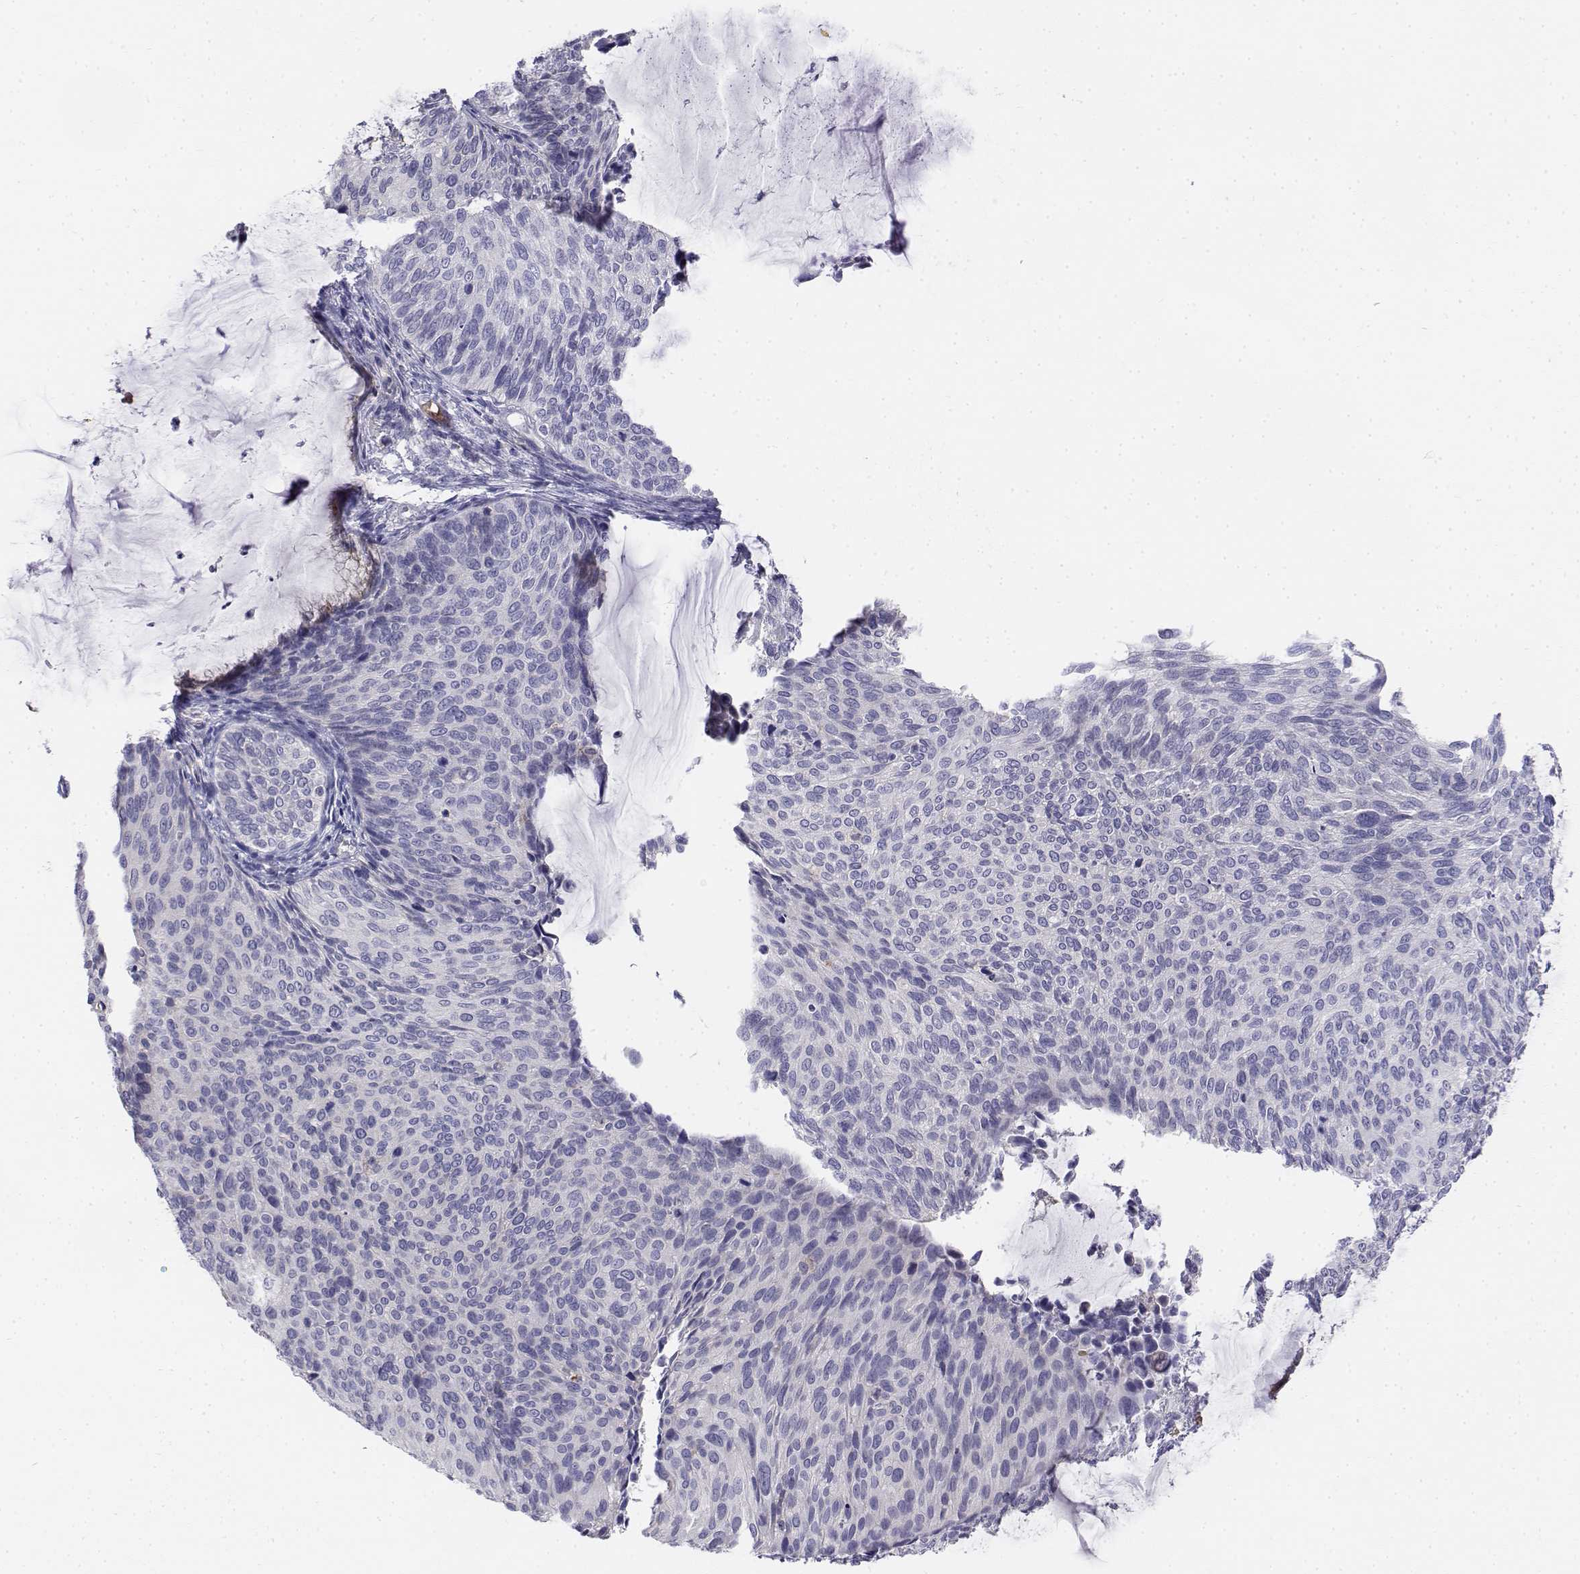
{"staining": {"intensity": "negative", "quantity": "none", "location": "none"}, "tissue": "cervical cancer", "cell_type": "Tumor cells", "image_type": "cancer", "snomed": [{"axis": "morphology", "description": "Squamous cell carcinoma, NOS"}, {"axis": "topography", "description": "Cervix"}], "caption": "Immunohistochemistry of human squamous cell carcinoma (cervical) shows no staining in tumor cells. Brightfield microscopy of immunohistochemistry stained with DAB (brown) and hematoxylin (blue), captured at high magnification.", "gene": "CADM1", "patient": {"sex": "female", "age": 36}}